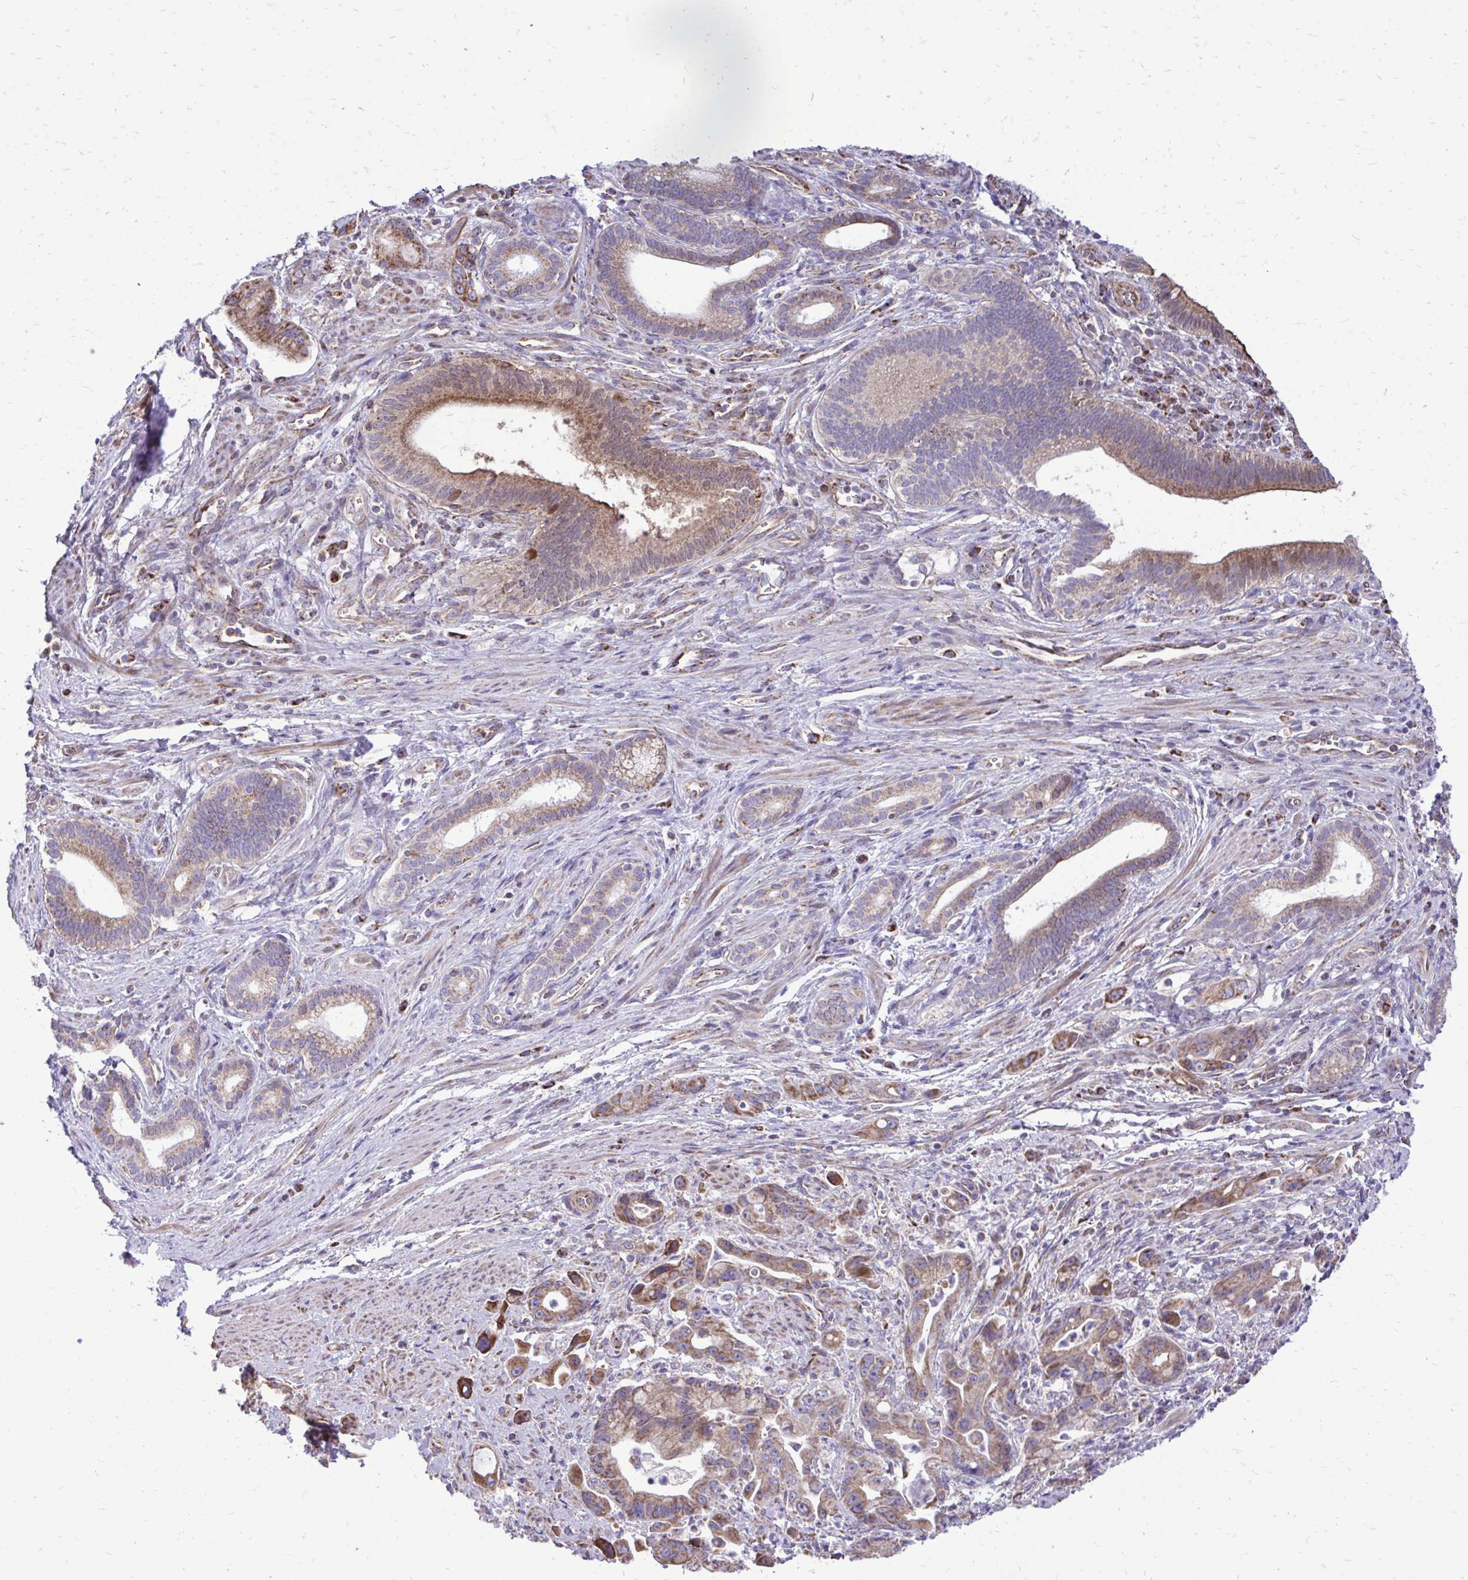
{"staining": {"intensity": "moderate", "quantity": "25%-75%", "location": "cytoplasmic/membranous"}, "tissue": "pancreatic cancer", "cell_type": "Tumor cells", "image_type": "cancer", "snomed": [{"axis": "morphology", "description": "Adenocarcinoma, NOS"}, {"axis": "topography", "description": "Pancreas"}], "caption": "Immunohistochemistry of pancreatic cancer (adenocarcinoma) reveals medium levels of moderate cytoplasmic/membranous positivity in approximately 25%-75% of tumor cells. (IHC, brightfield microscopy, high magnification).", "gene": "ATP13A2", "patient": {"sex": "male", "age": 68}}